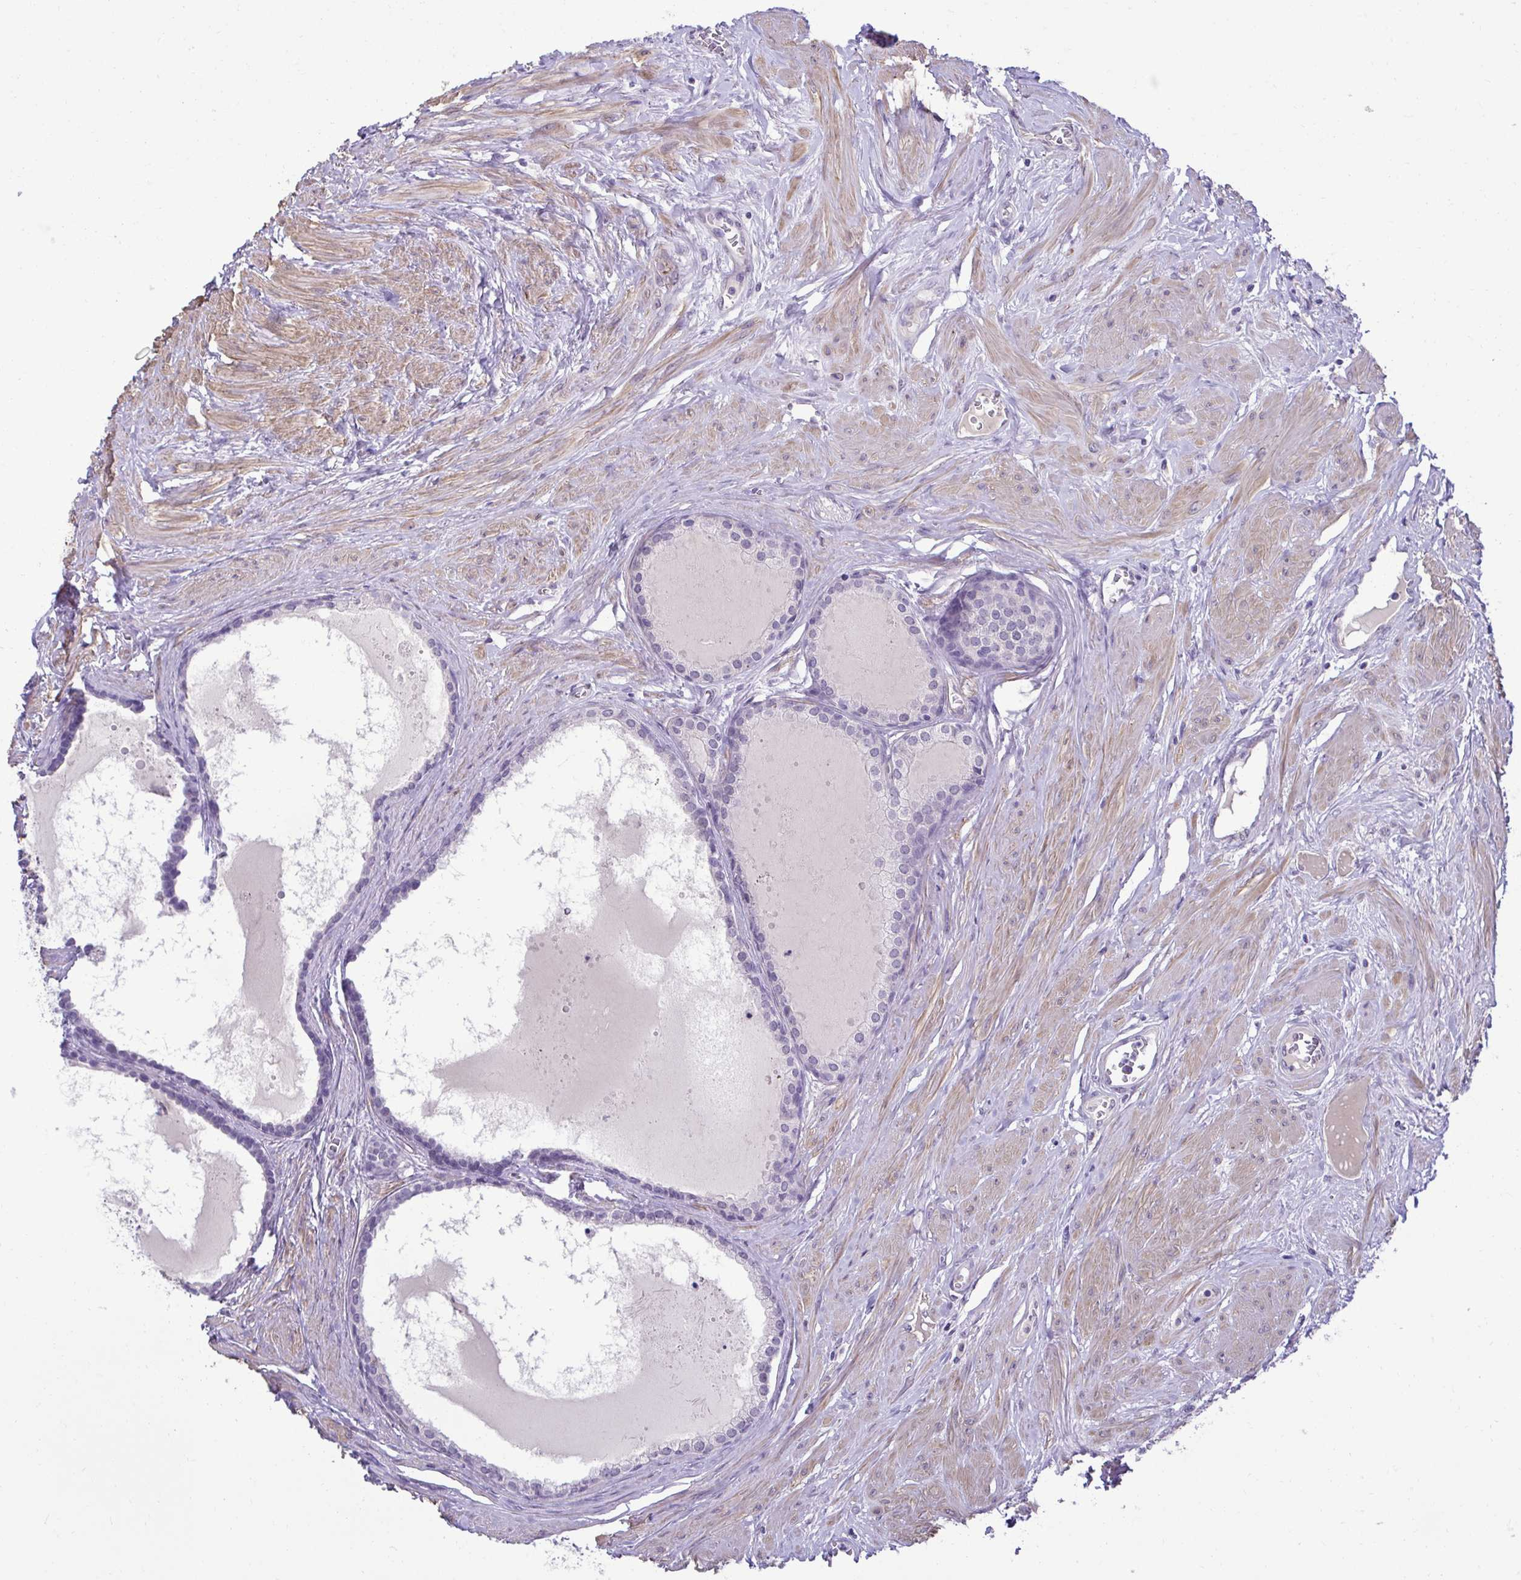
{"staining": {"intensity": "negative", "quantity": "none", "location": "none"}, "tissue": "prostate", "cell_type": "Glandular cells", "image_type": "normal", "snomed": [{"axis": "morphology", "description": "Normal tissue, NOS"}, {"axis": "topography", "description": "Prostate"}, {"axis": "topography", "description": "Peripheral nerve tissue"}], "caption": "Normal prostate was stained to show a protein in brown. There is no significant staining in glandular cells.", "gene": "SLC30A3", "patient": {"sex": "male", "age": 55}}